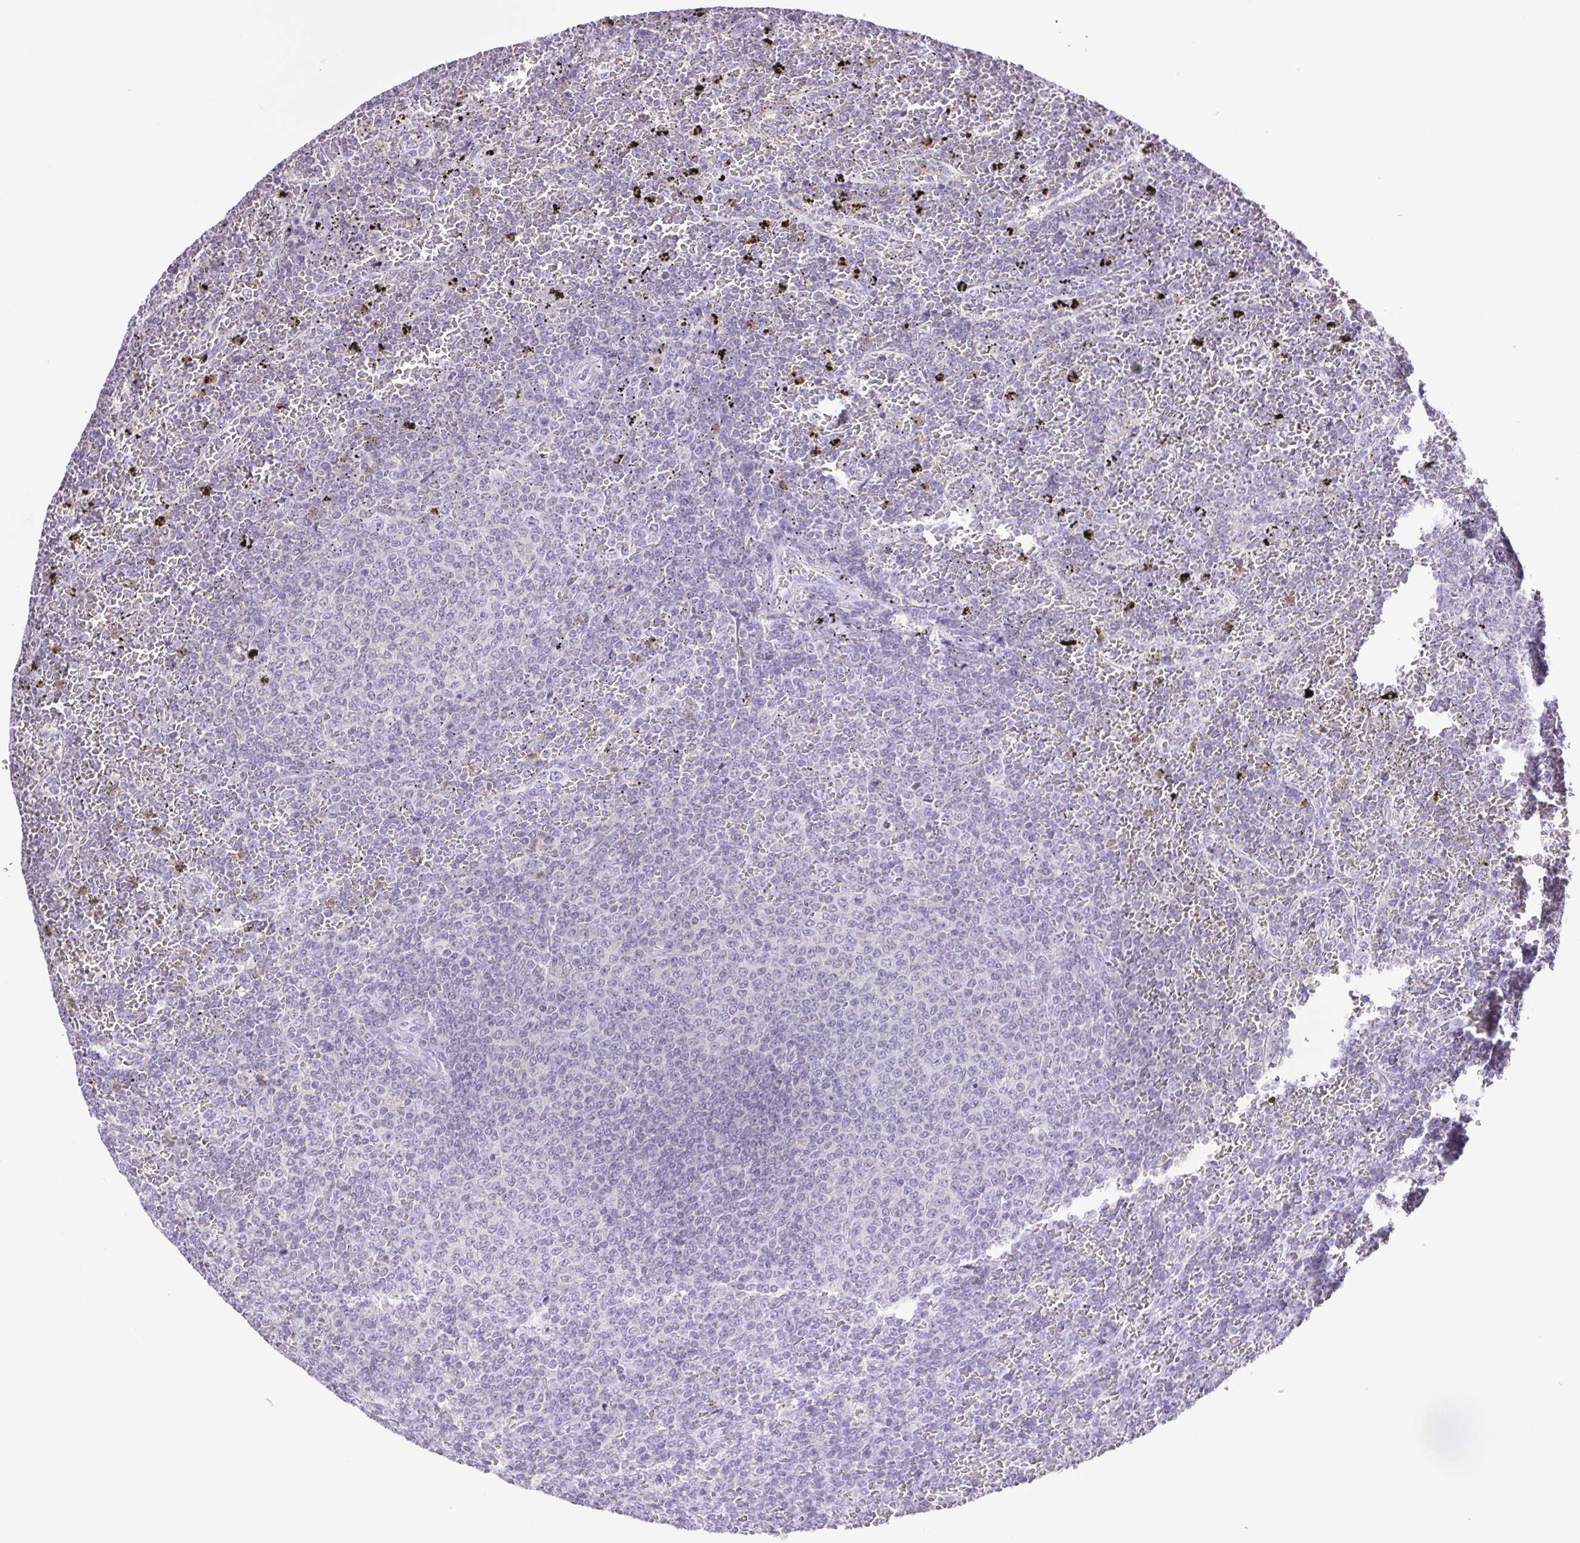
{"staining": {"intensity": "negative", "quantity": "none", "location": "none"}, "tissue": "lymphoma", "cell_type": "Tumor cells", "image_type": "cancer", "snomed": [{"axis": "morphology", "description": "Malignant lymphoma, non-Hodgkin's type, Low grade"}, {"axis": "topography", "description": "Spleen"}], "caption": "This is an immunohistochemistry (IHC) histopathology image of human lymphoma. There is no staining in tumor cells.", "gene": "SYNPR", "patient": {"sex": "female", "age": 77}}